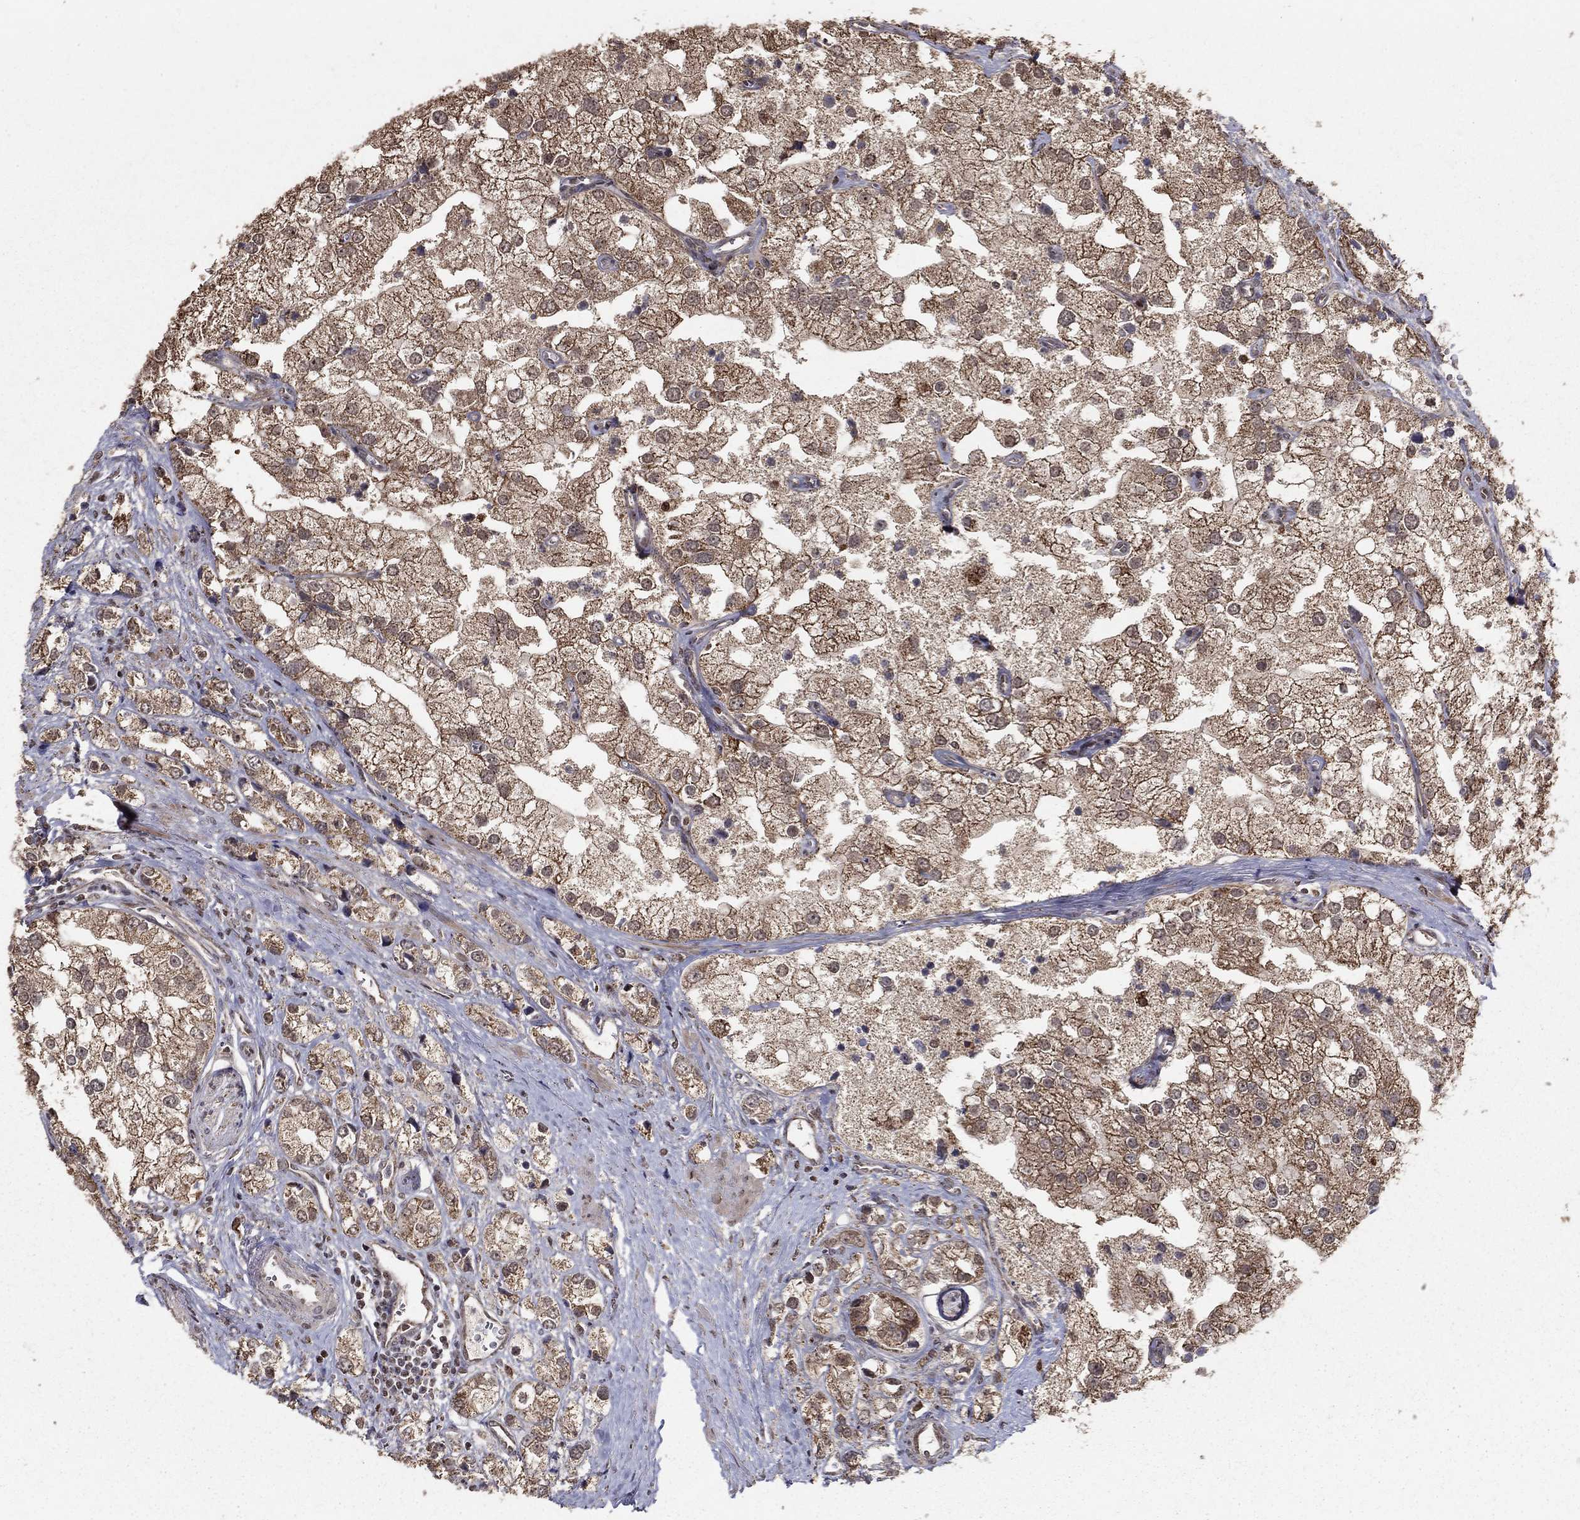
{"staining": {"intensity": "moderate", "quantity": ">75%", "location": "cytoplasmic/membranous"}, "tissue": "prostate cancer", "cell_type": "Tumor cells", "image_type": "cancer", "snomed": [{"axis": "morphology", "description": "Adenocarcinoma, NOS"}, {"axis": "topography", "description": "Prostate and seminal vesicle, NOS"}, {"axis": "topography", "description": "Prostate"}], "caption": "Prostate cancer tissue demonstrates moderate cytoplasmic/membranous staining in approximately >75% of tumor cells", "gene": "ACOT13", "patient": {"sex": "male", "age": 79}}